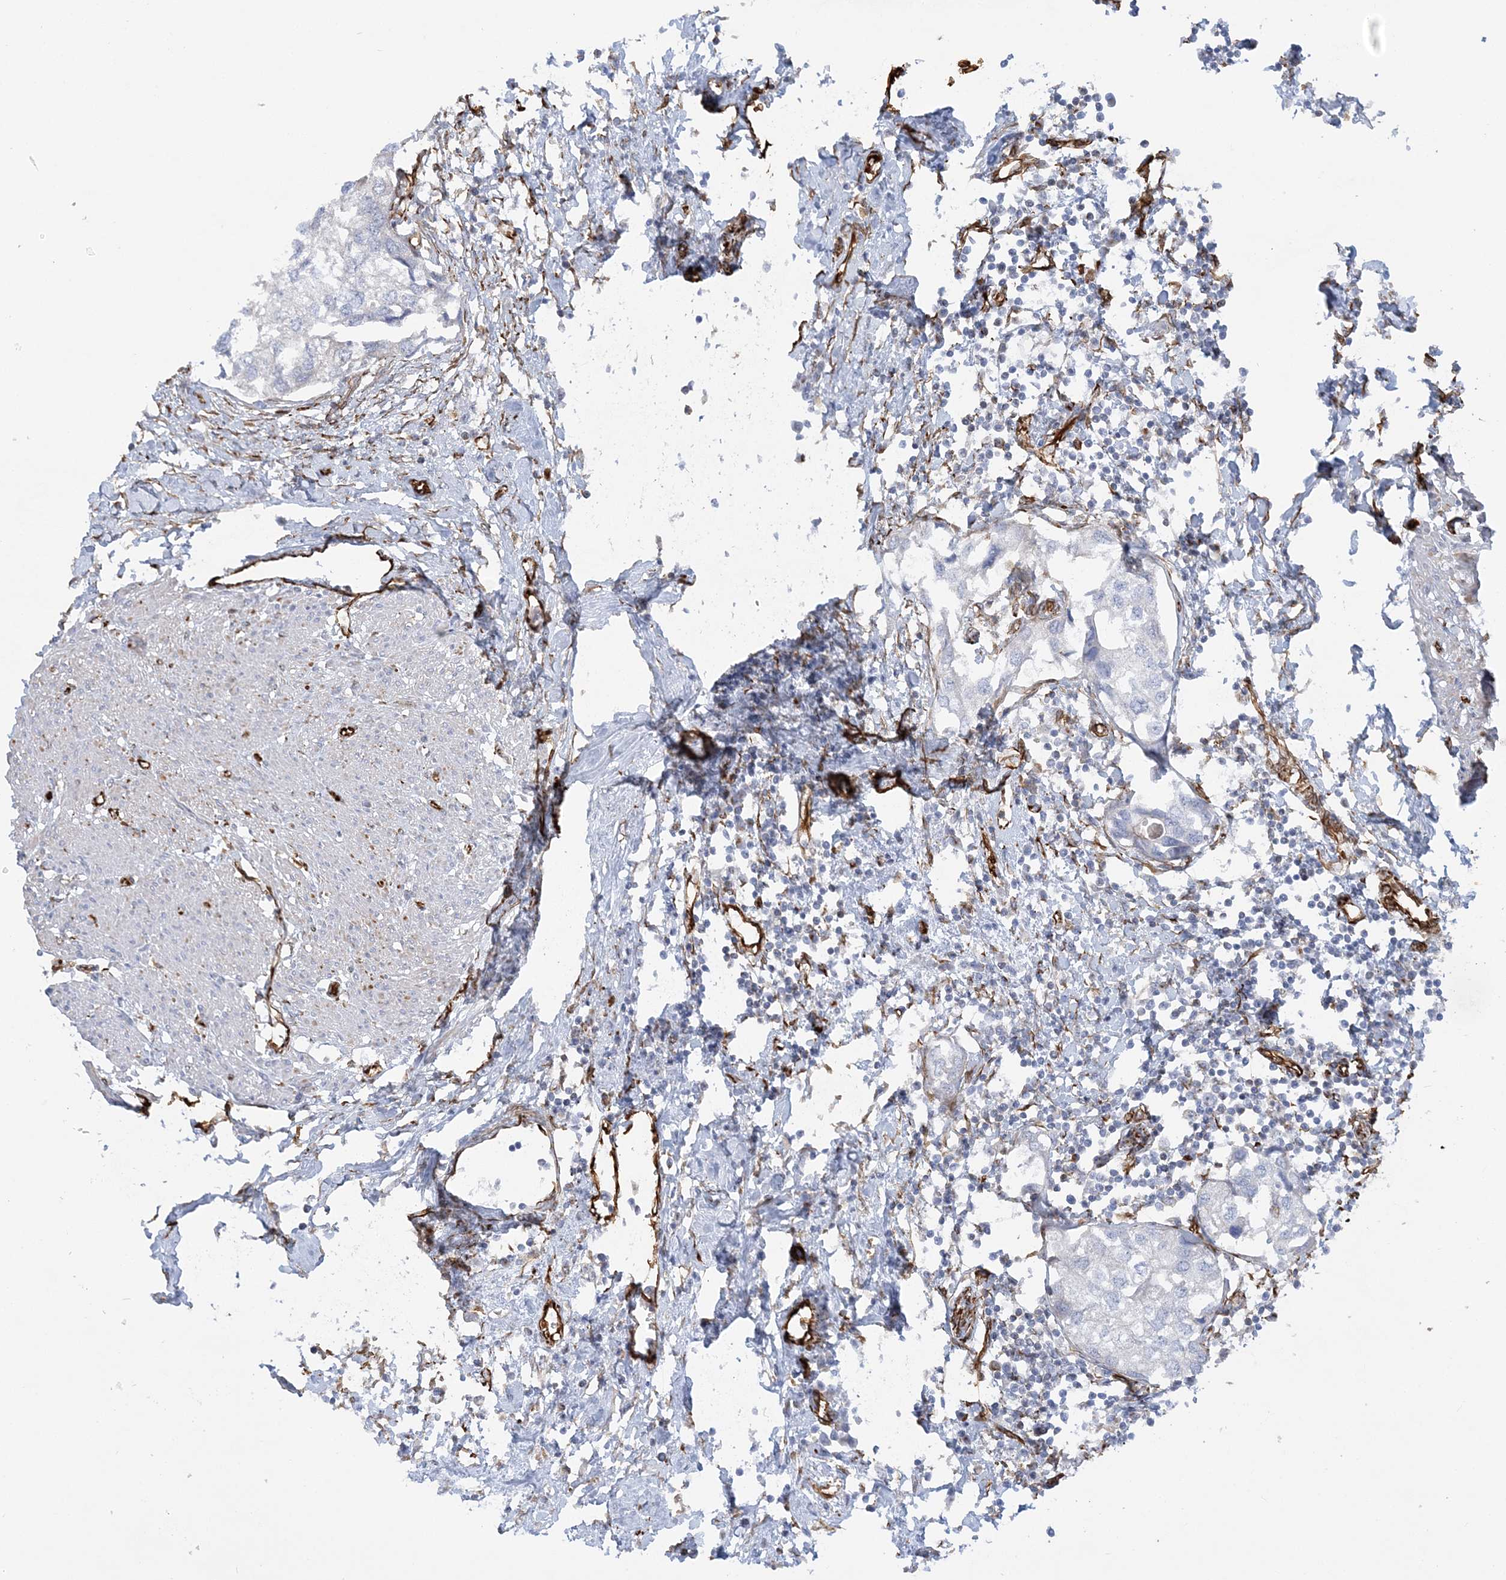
{"staining": {"intensity": "negative", "quantity": "none", "location": "none"}, "tissue": "urothelial cancer", "cell_type": "Tumor cells", "image_type": "cancer", "snomed": [{"axis": "morphology", "description": "Urothelial carcinoma, High grade"}, {"axis": "topography", "description": "Urinary bladder"}], "caption": "This is a histopathology image of immunohistochemistry staining of urothelial carcinoma (high-grade), which shows no positivity in tumor cells.", "gene": "SCLT1", "patient": {"sex": "male", "age": 64}}